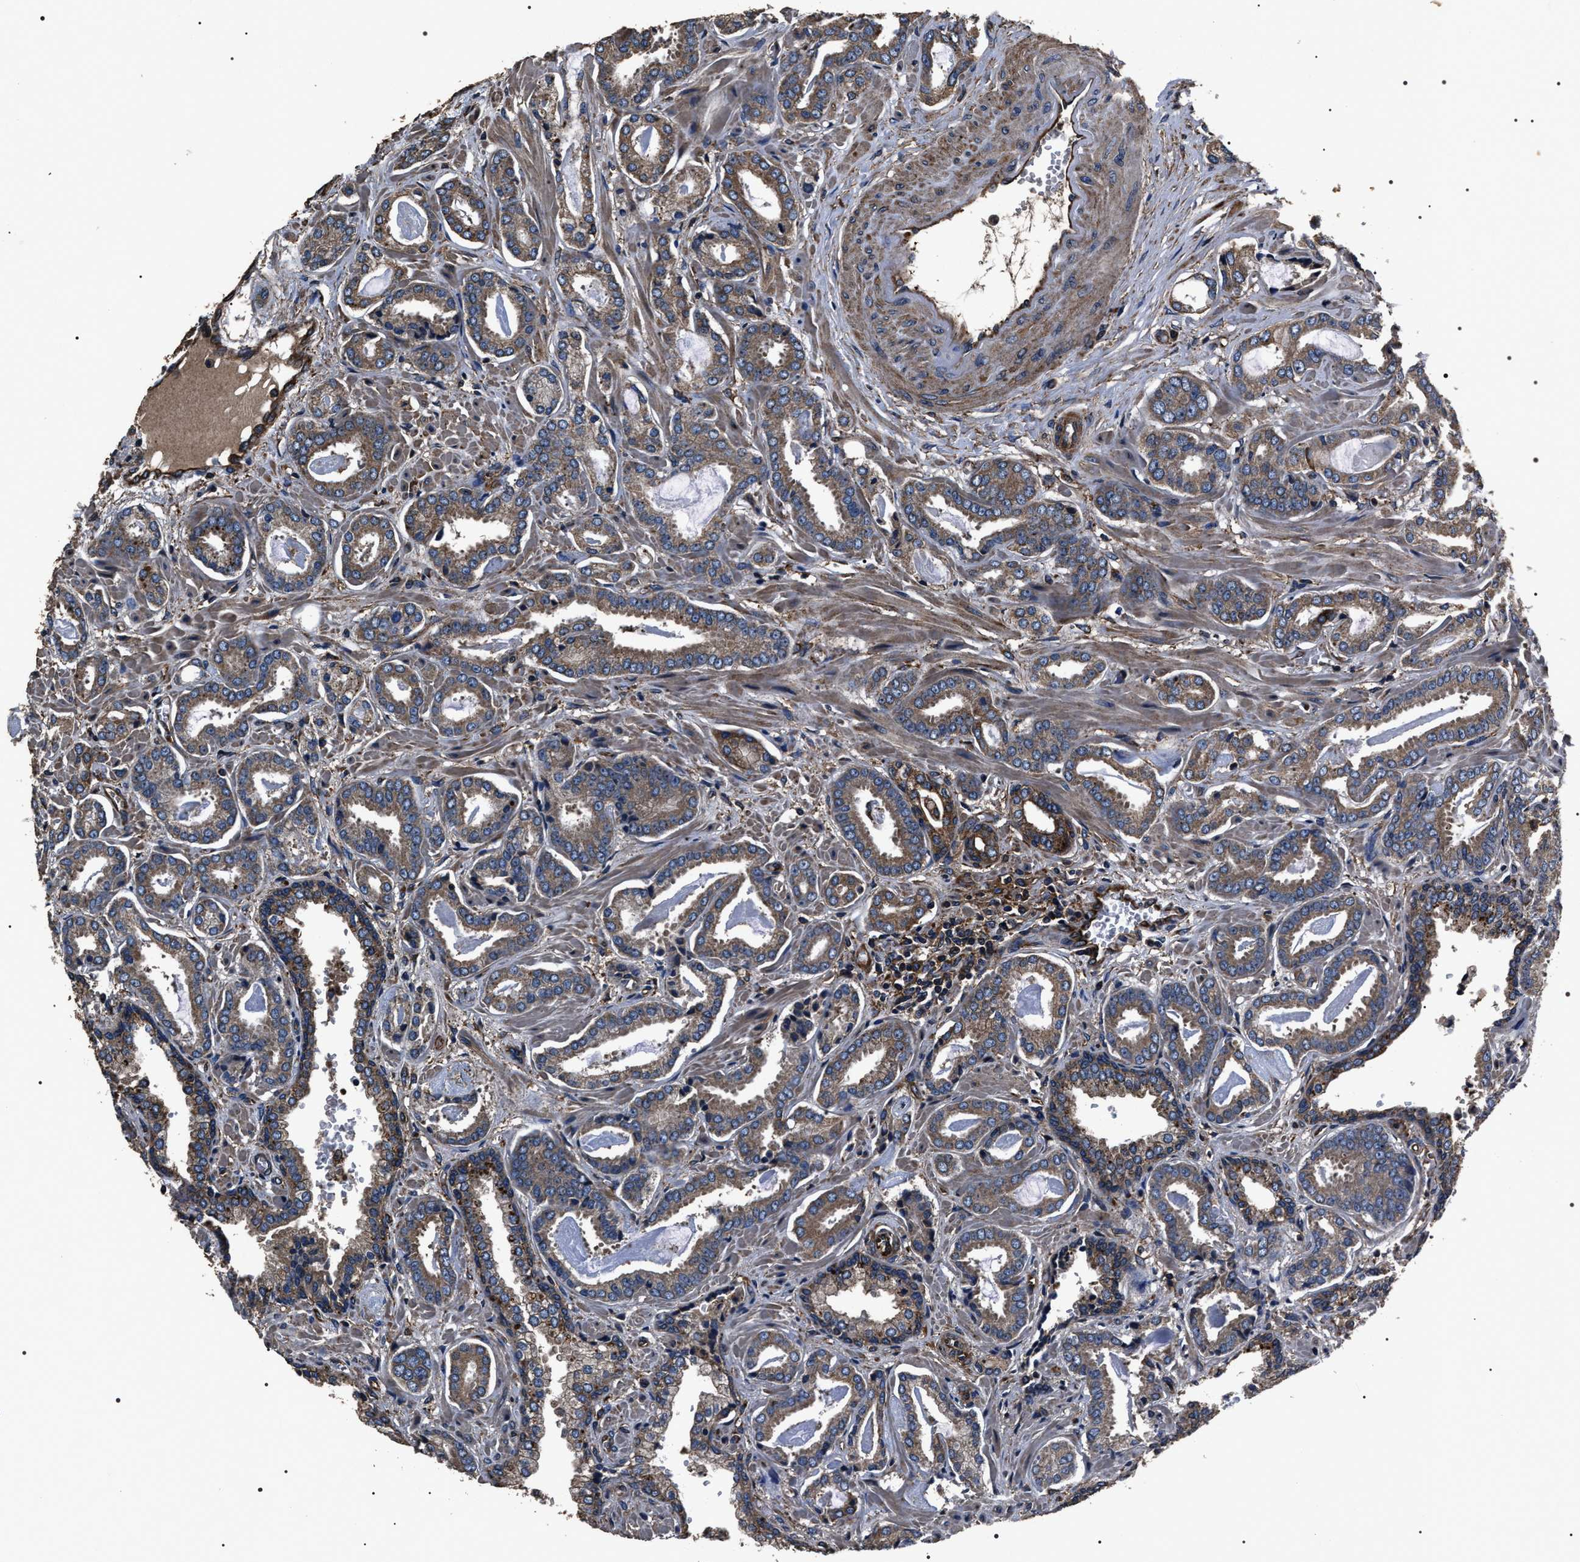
{"staining": {"intensity": "moderate", "quantity": ">75%", "location": "cytoplasmic/membranous"}, "tissue": "prostate cancer", "cell_type": "Tumor cells", "image_type": "cancer", "snomed": [{"axis": "morphology", "description": "Adenocarcinoma, Low grade"}, {"axis": "topography", "description": "Prostate"}], "caption": "A medium amount of moderate cytoplasmic/membranous staining is seen in about >75% of tumor cells in prostate cancer tissue.", "gene": "HSCB", "patient": {"sex": "male", "age": 53}}